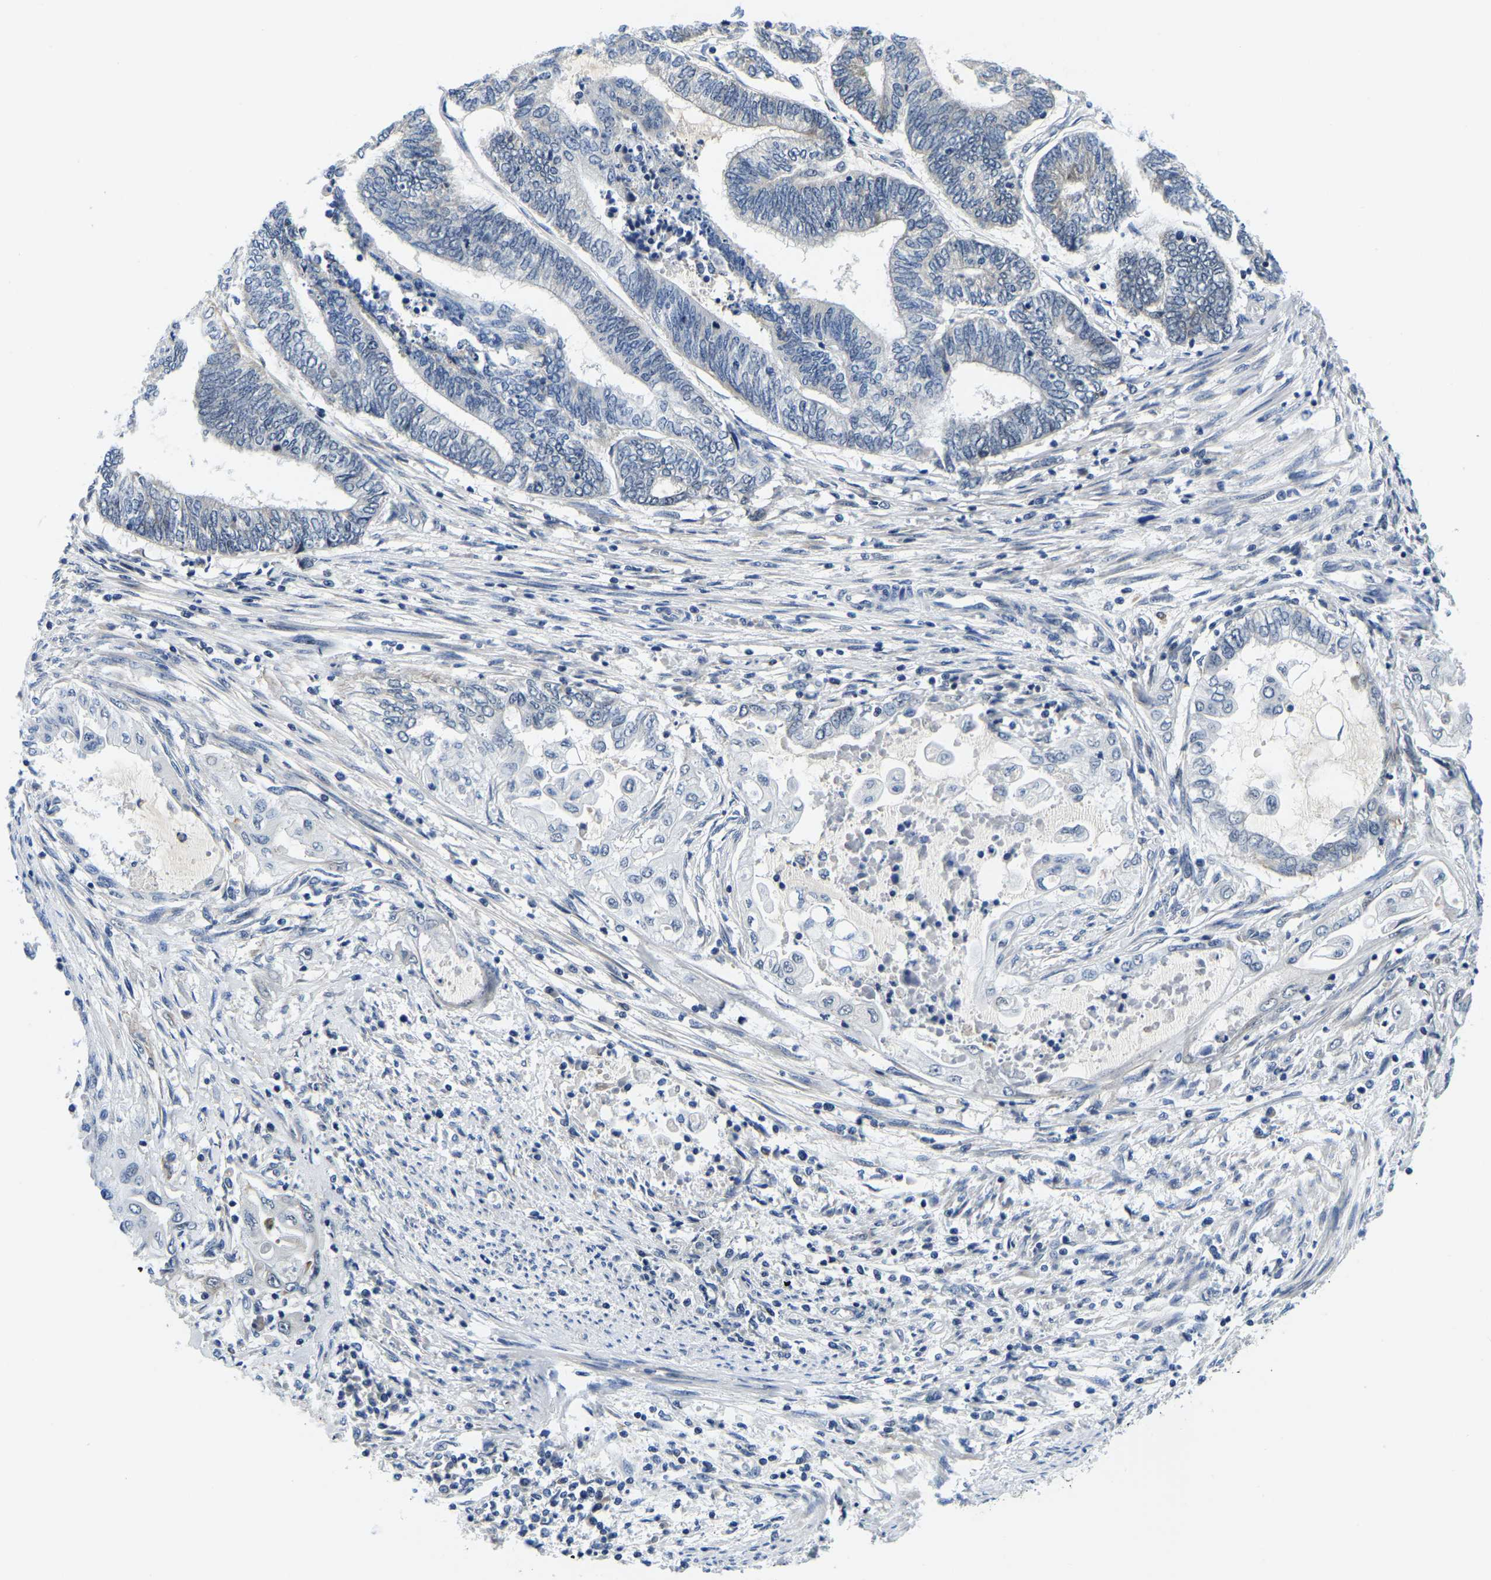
{"staining": {"intensity": "negative", "quantity": "none", "location": "none"}, "tissue": "endometrial cancer", "cell_type": "Tumor cells", "image_type": "cancer", "snomed": [{"axis": "morphology", "description": "Adenocarcinoma, NOS"}, {"axis": "topography", "description": "Uterus"}, {"axis": "topography", "description": "Endometrium"}], "caption": "Immunohistochemical staining of human endometrial cancer reveals no significant positivity in tumor cells.", "gene": "POLDIP3", "patient": {"sex": "female", "age": 70}}